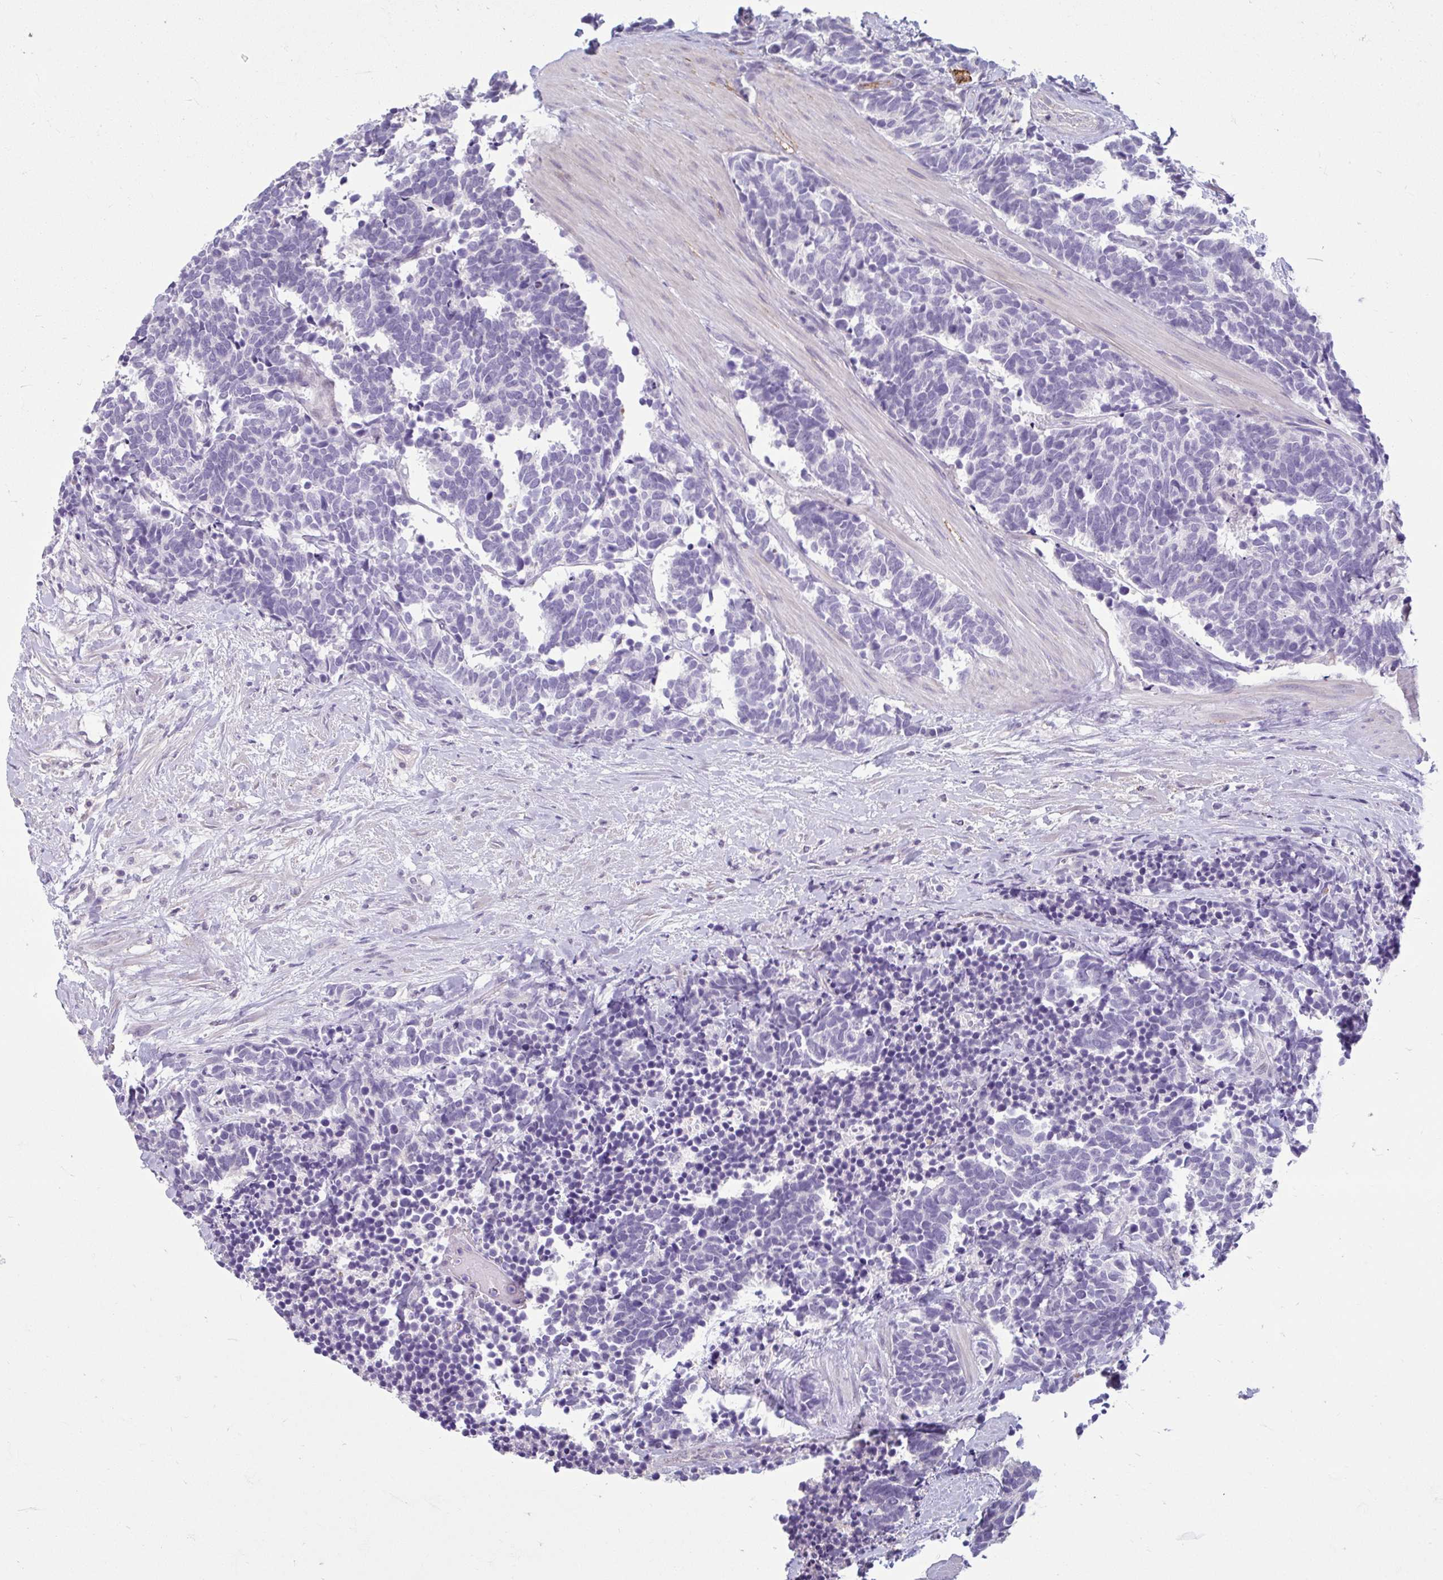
{"staining": {"intensity": "negative", "quantity": "none", "location": "none"}, "tissue": "carcinoid", "cell_type": "Tumor cells", "image_type": "cancer", "snomed": [{"axis": "morphology", "description": "Carcinoma, NOS"}, {"axis": "morphology", "description": "Carcinoid, malignant, NOS"}, {"axis": "topography", "description": "Prostate"}], "caption": "Immunohistochemistry image of human carcinoid (malignant) stained for a protein (brown), which demonstrates no expression in tumor cells.", "gene": "CDH19", "patient": {"sex": "male", "age": 57}}